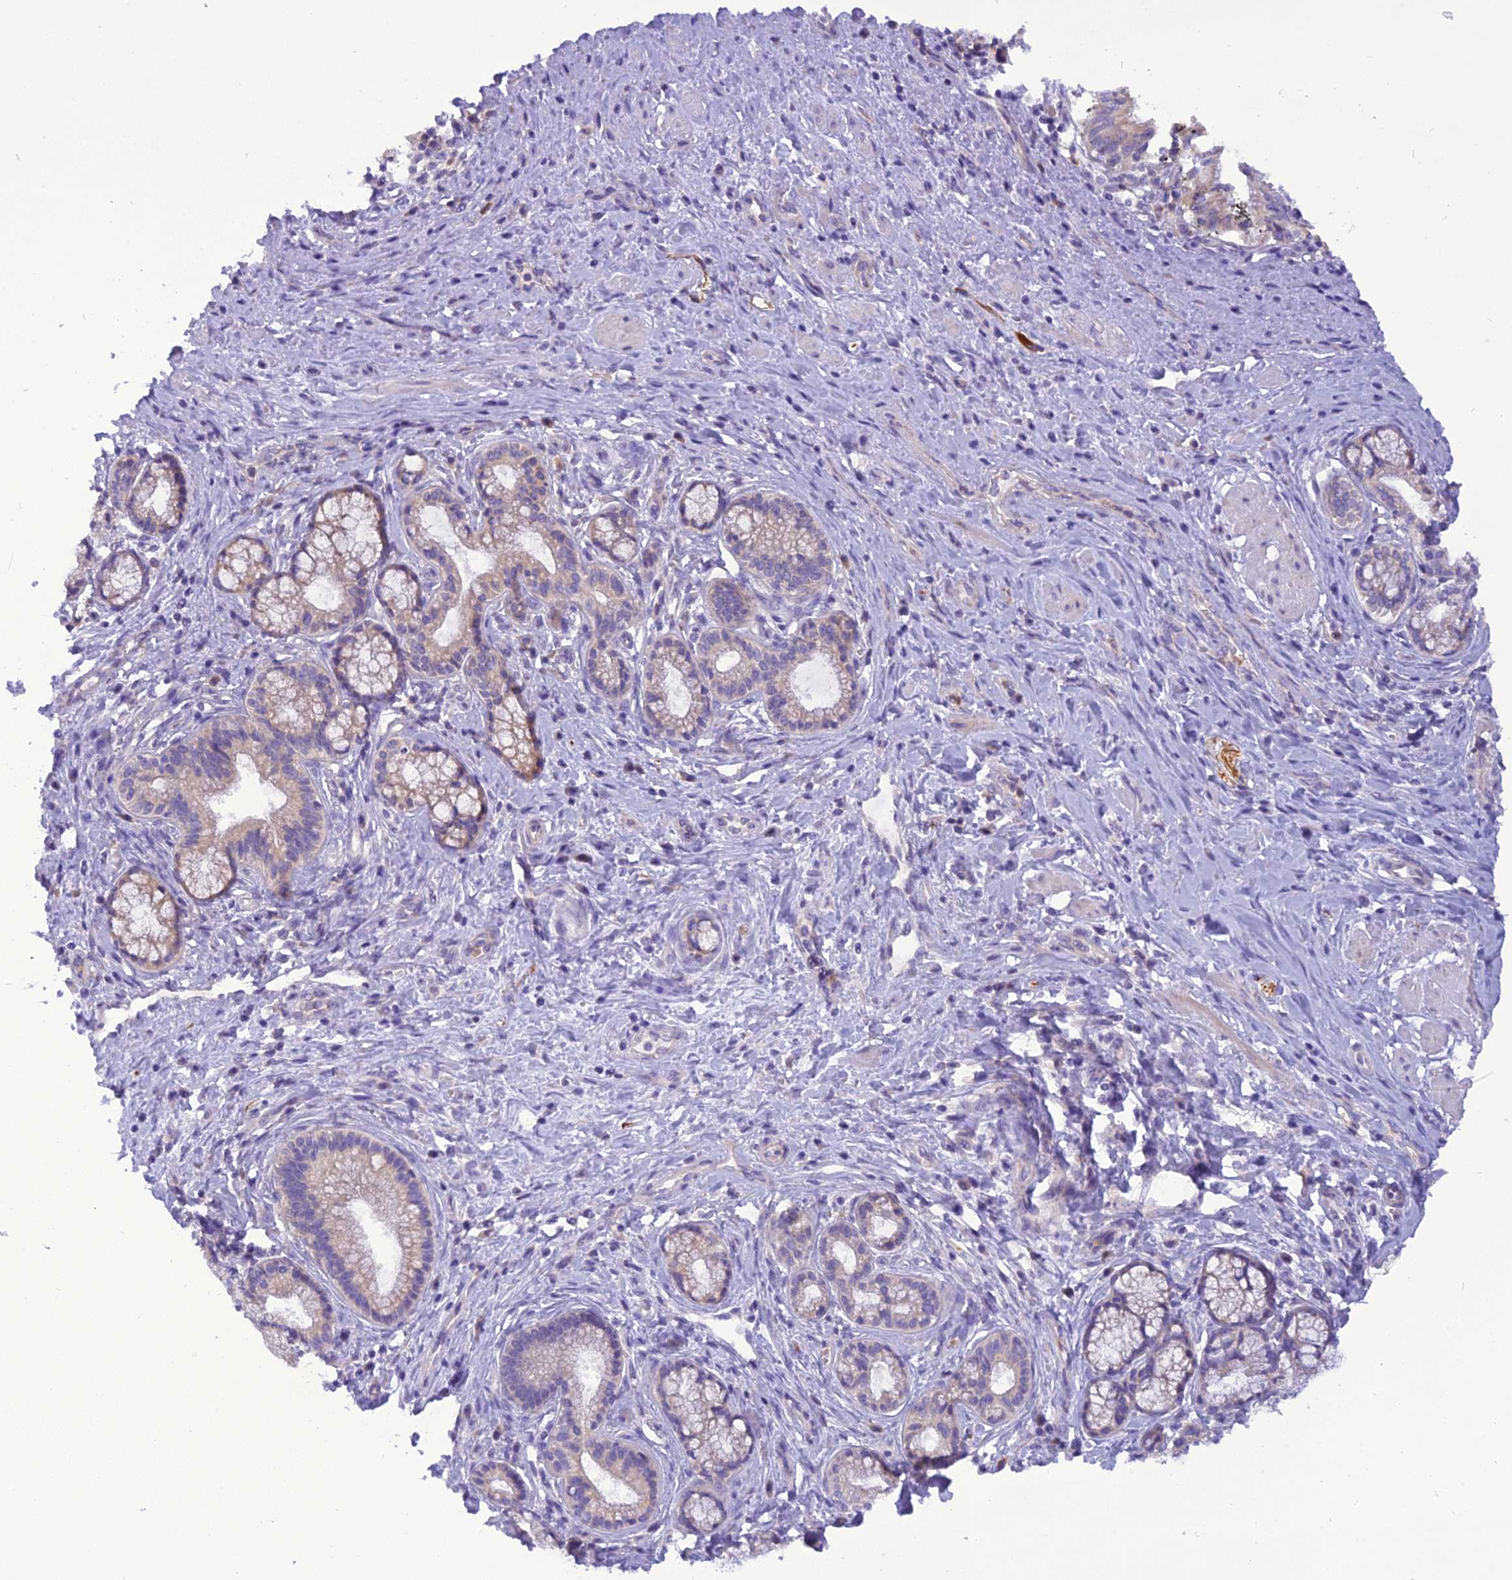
{"staining": {"intensity": "weak", "quantity": "25%-75%", "location": "cytoplasmic/membranous"}, "tissue": "pancreatic cancer", "cell_type": "Tumor cells", "image_type": "cancer", "snomed": [{"axis": "morphology", "description": "Adenocarcinoma, NOS"}, {"axis": "topography", "description": "Pancreas"}], "caption": "This image displays adenocarcinoma (pancreatic) stained with IHC to label a protein in brown. The cytoplasmic/membranous of tumor cells show weak positivity for the protein. Nuclei are counter-stained blue.", "gene": "TRIM3", "patient": {"sex": "male", "age": 72}}